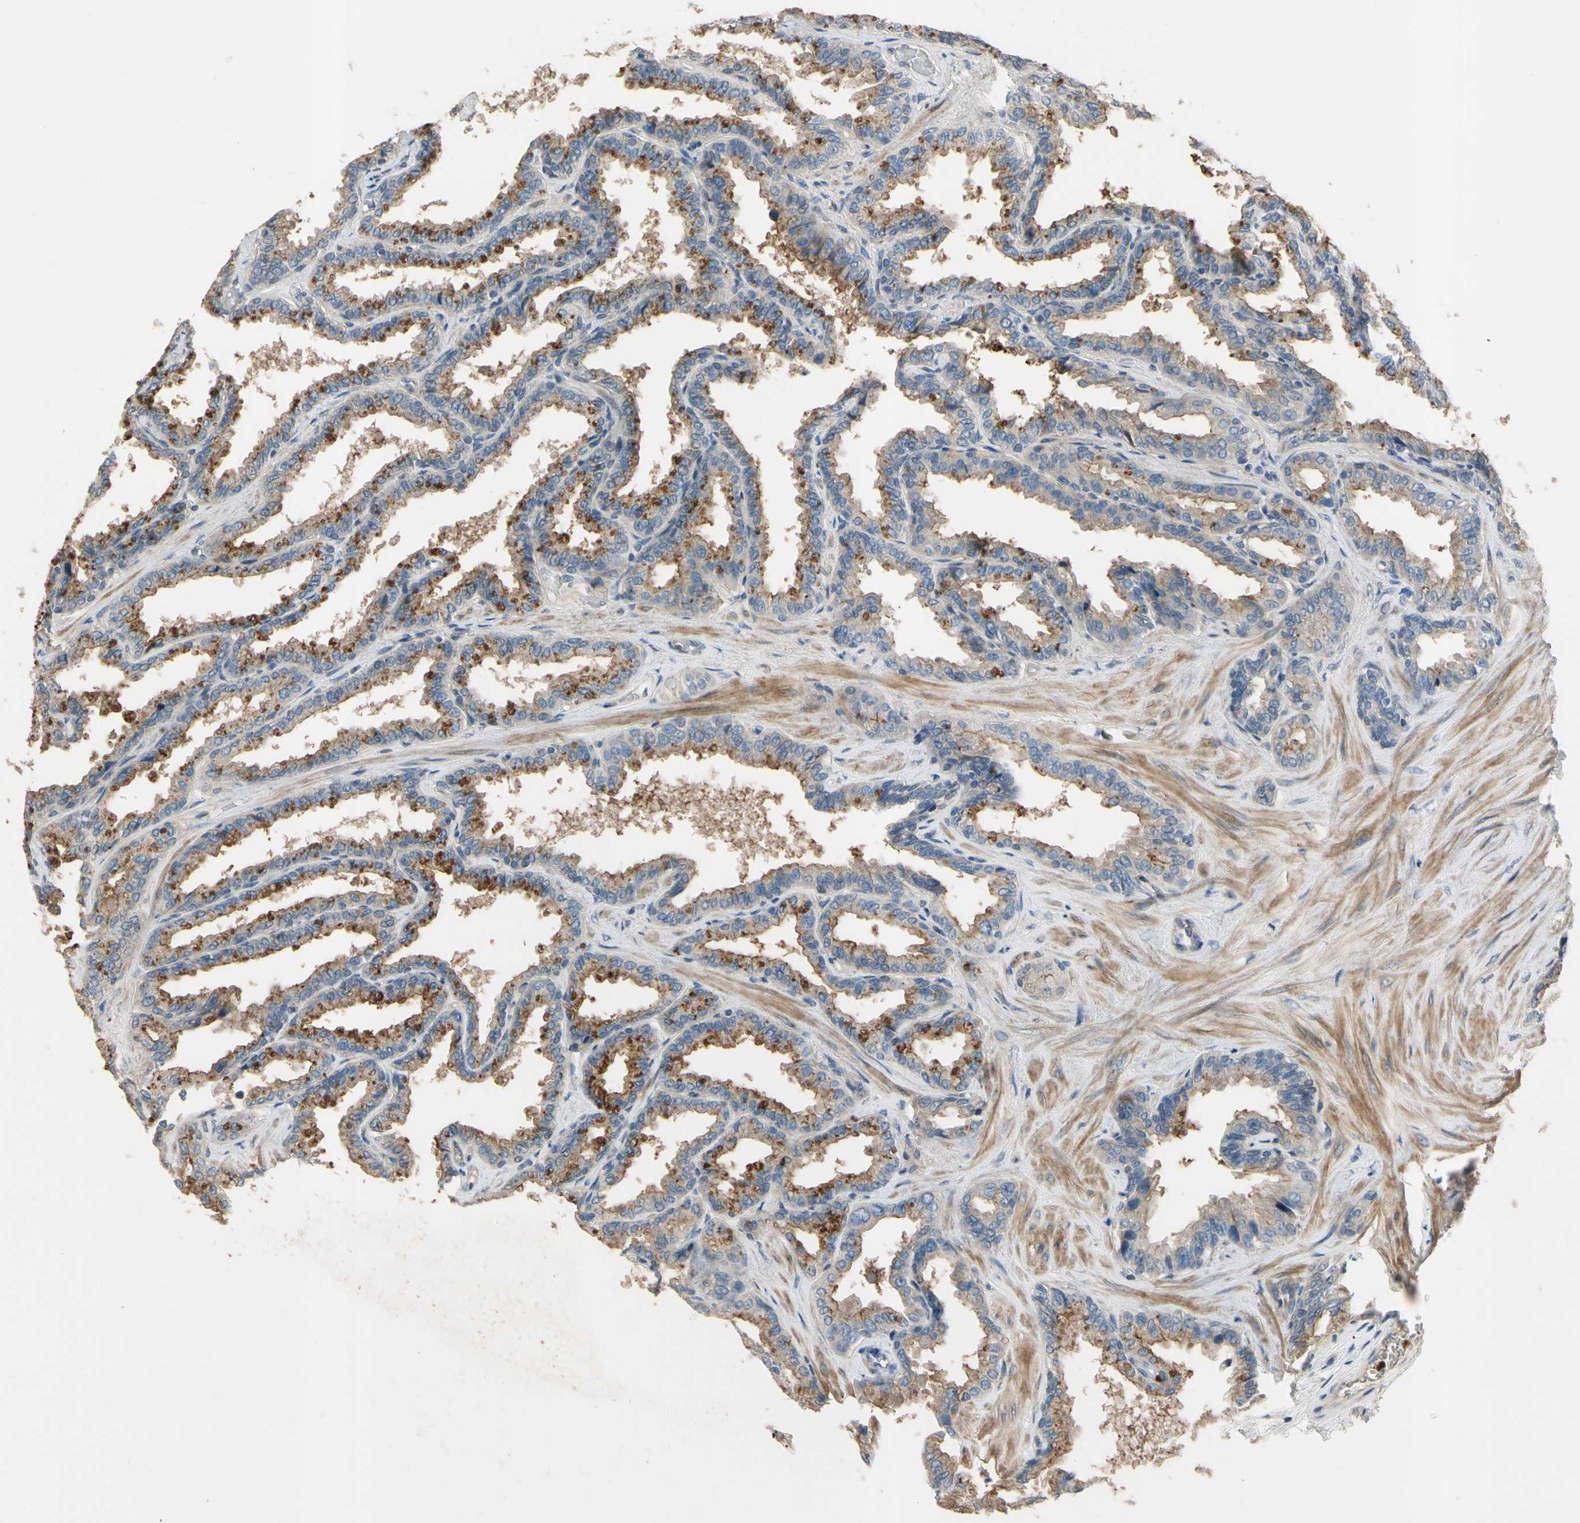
{"staining": {"intensity": "moderate", "quantity": "25%-75%", "location": "cytoplasmic/membranous"}, "tissue": "seminal vesicle", "cell_type": "Glandular cells", "image_type": "normal", "snomed": [{"axis": "morphology", "description": "Normal tissue, NOS"}, {"axis": "topography", "description": "Seminal veicle"}], "caption": "Immunohistochemistry (IHC) photomicrograph of unremarkable seminal vesicle: human seminal vesicle stained using immunohistochemistry (IHC) demonstrates medium levels of moderate protein expression localized specifically in the cytoplasmic/membranous of glandular cells, appearing as a cytoplasmic/membranous brown color.", "gene": "SIGLEC5", "patient": {"sex": "male", "age": 46}}